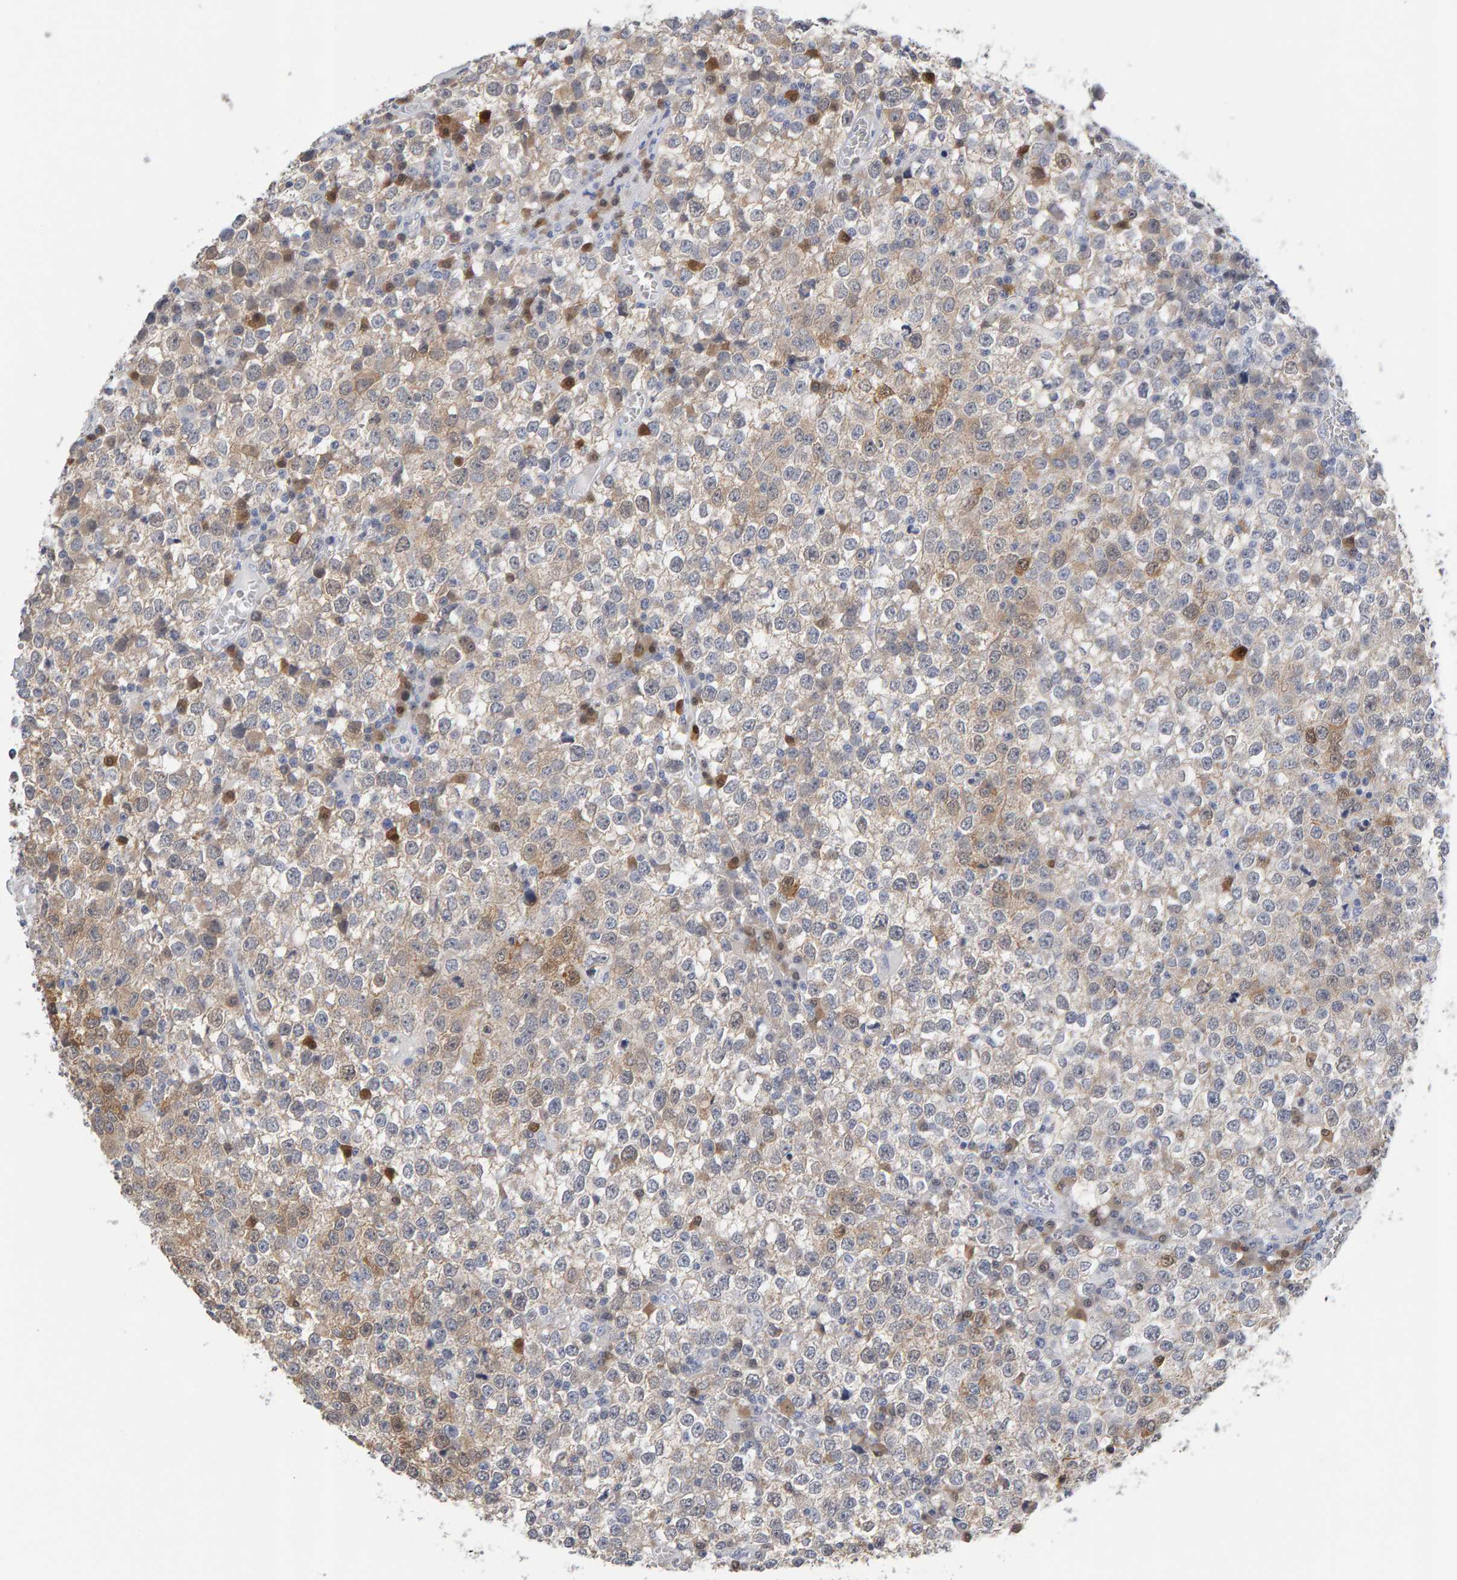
{"staining": {"intensity": "weak", "quantity": ">75%", "location": "cytoplasmic/membranous"}, "tissue": "testis cancer", "cell_type": "Tumor cells", "image_type": "cancer", "snomed": [{"axis": "morphology", "description": "Seminoma, NOS"}, {"axis": "topography", "description": "Testis"}], "caption": "Protein expression analysis of human testis seminoma reveals weak cytoplasmic/membranous positivity in about >75% of tumor cells. The protein is shown in brown color, while the nuclei are stained blue.", "gene": "CTH", "patient": {"sex": "male", "age": 65}}